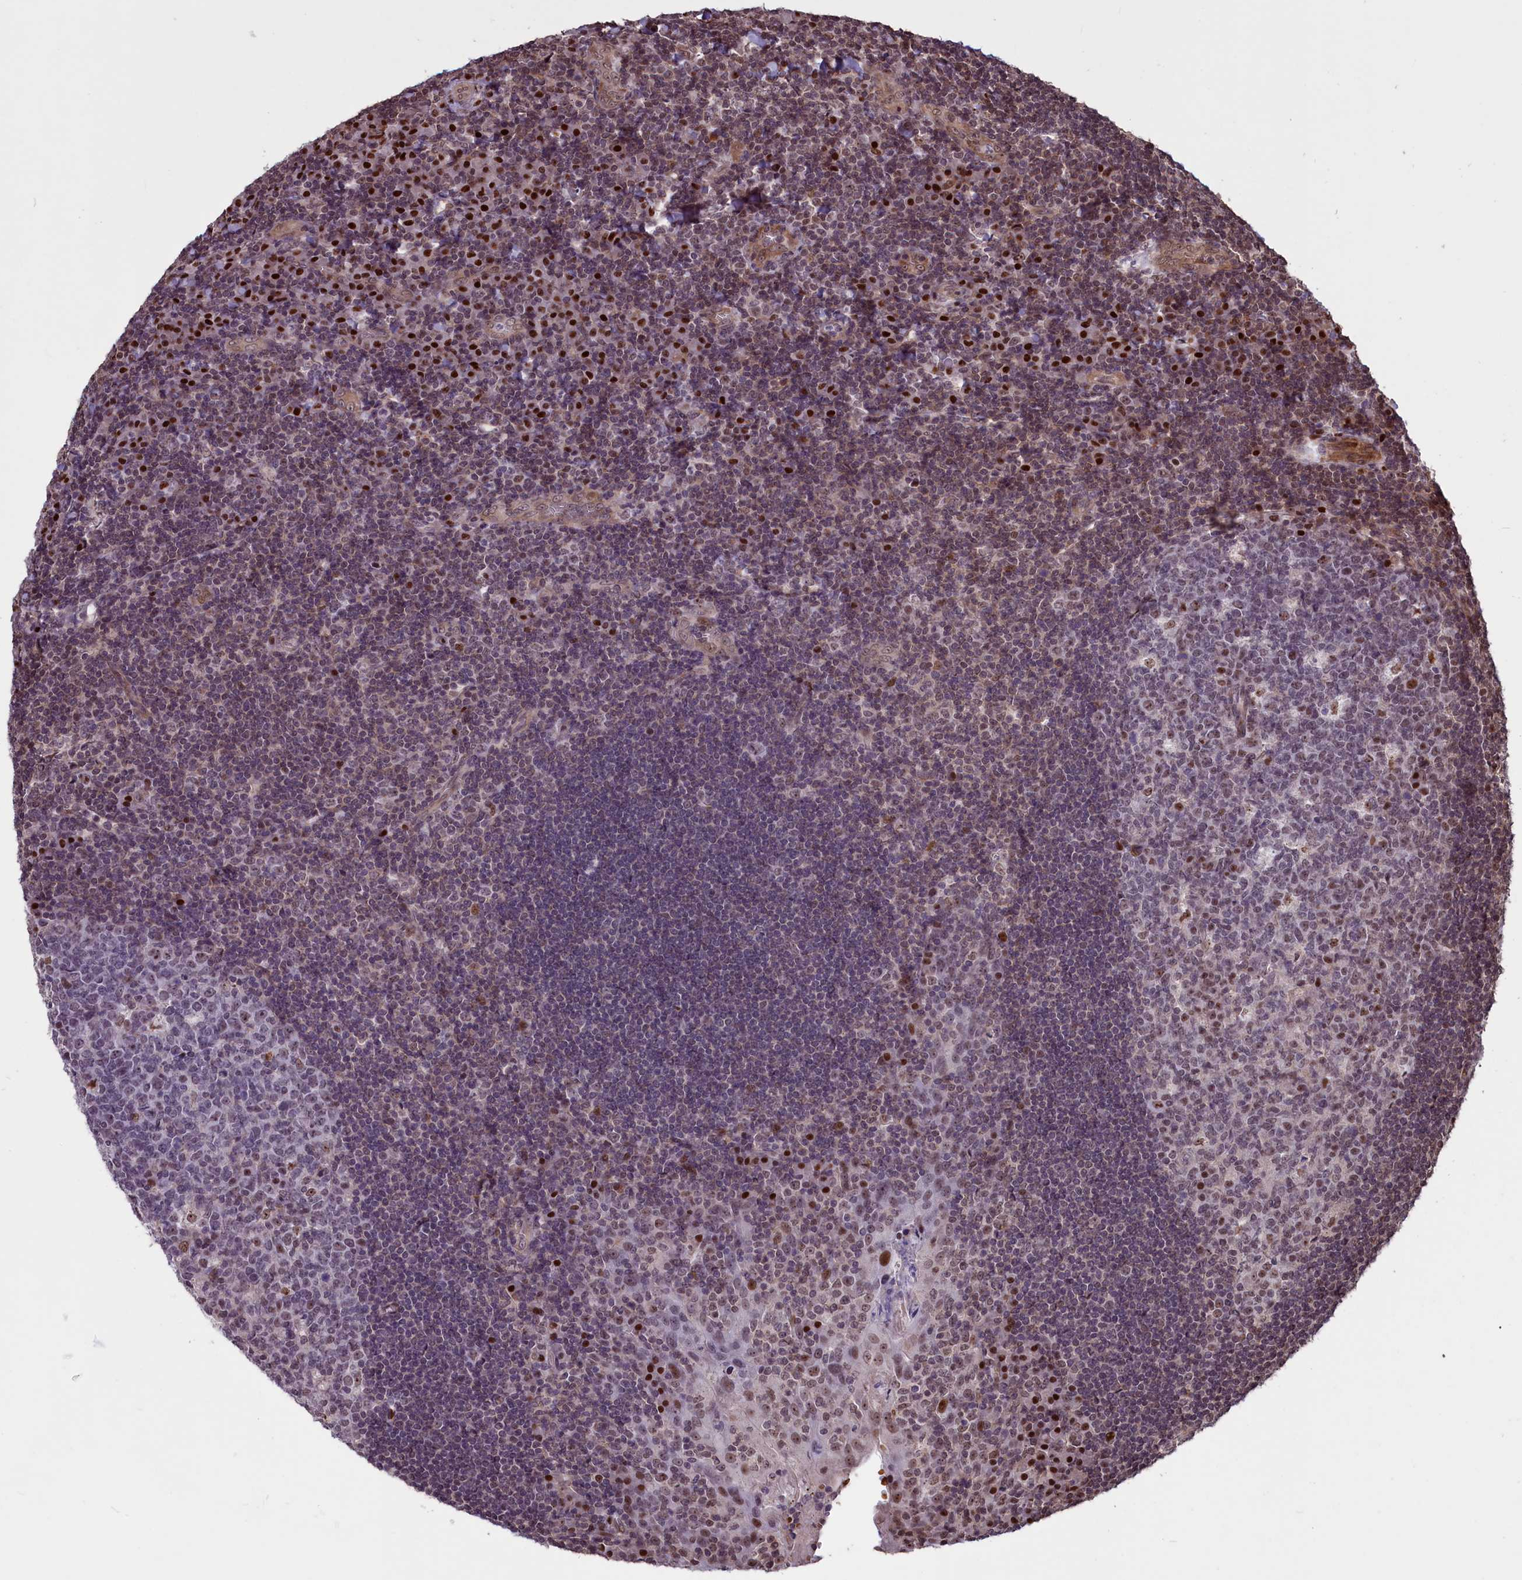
{"staining": {"intensity": "moderate", "quantity": "<25%", "location": "nuclear"}, "tissue": "tonsil", "cell_type": "Germinal center cells", "image_type": "normal", "snomed": [{"axis": "morphology", "description": "Normal tissue, NOS"}, {"axis": "topography", "description": "Tonsil"}], "caption": "Tonsil stained with immunohistochemistry exhibits moderate nuclear positivity in approximately <25% of germinal center cells.", "gene": "SHFL", "patient": {"sex": "male", "age": 17}}